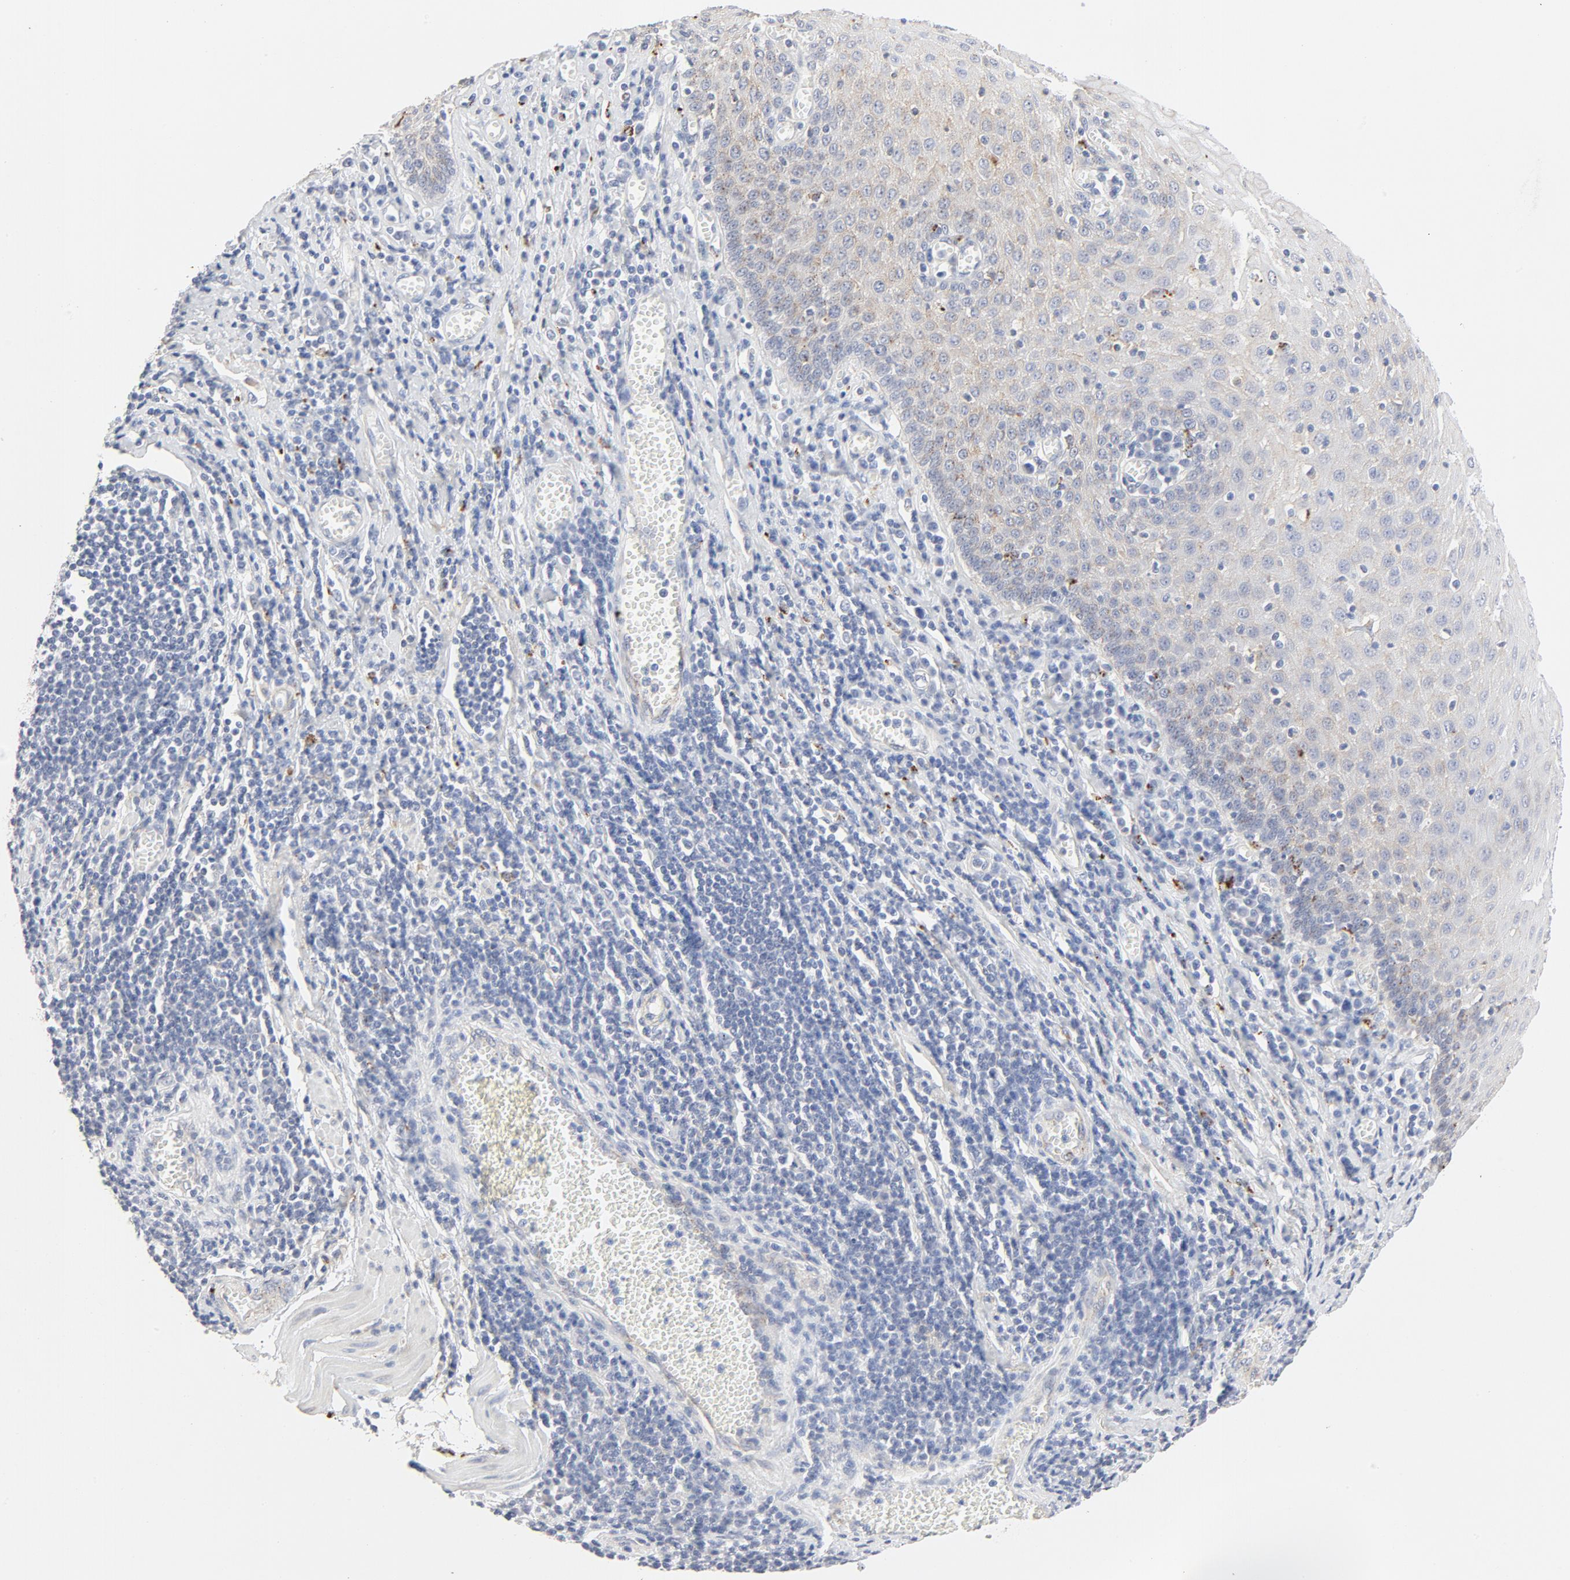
{"staining": {"intensity": "weak", "quantity": "25%-75%", "location": "cytoplasmic/membranous"}, "tissue": "esophagus", "cell_type": "Squamous epithelial cells", "image_type": "normal", "snomed": [{"axis": "morphology", "description": "Normal tissue, NOS"}, {"axis": "morphology", "description": "Squamous cell carcinoma, NOS"}, {"axis": "topography", "description": "Esophagus"}], "caption": "Immunohistochemistry (DAB) staining of benign human esophagus displays weak cytoplasmic/membranous protein expression in about 25%-75% of squamous epithelial cells. The protein of interest is shown in brown color, while the nuclei are stained blue.", "gene": "MAGEB17", "patient": {"sex": "male", "age": 65}}